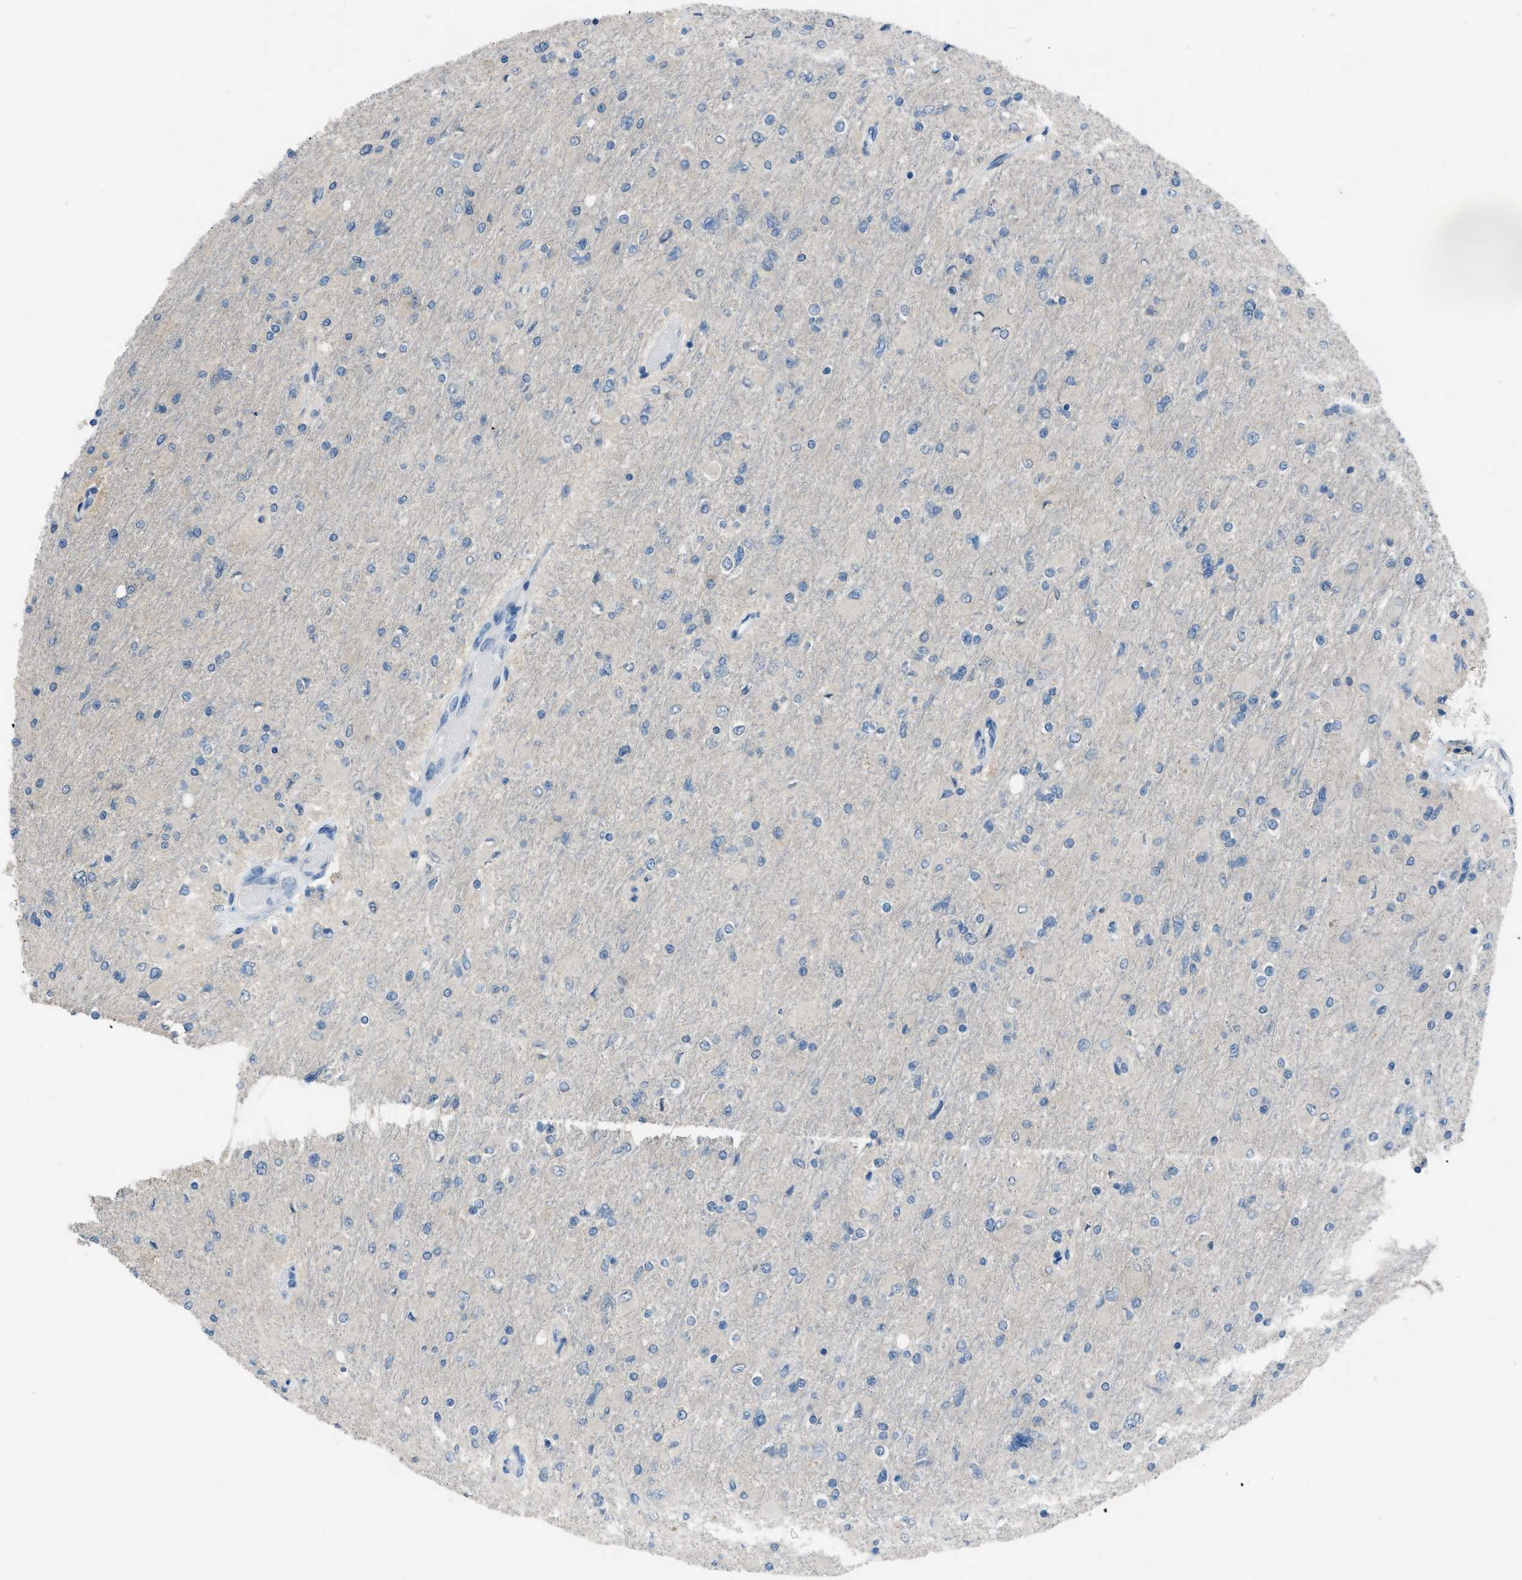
{"staining": {"intensity": "negative", "quantity": "none", "location": "none"}, "tissue": "glioma", "cell_type": "Tumor cells", "image_type": "cancer", "snomed": [{"axis": "morphology", "description": "Glioma, malignant, High grade"}, {"axis": "topography", "description": "Cerebral cortex"}], "caption": "Immunohistochemical staining of glioma displays no significant positivity in tumor cells.", "gene": "MIS18A", "patient": {"sex": "female", "age": 36}}